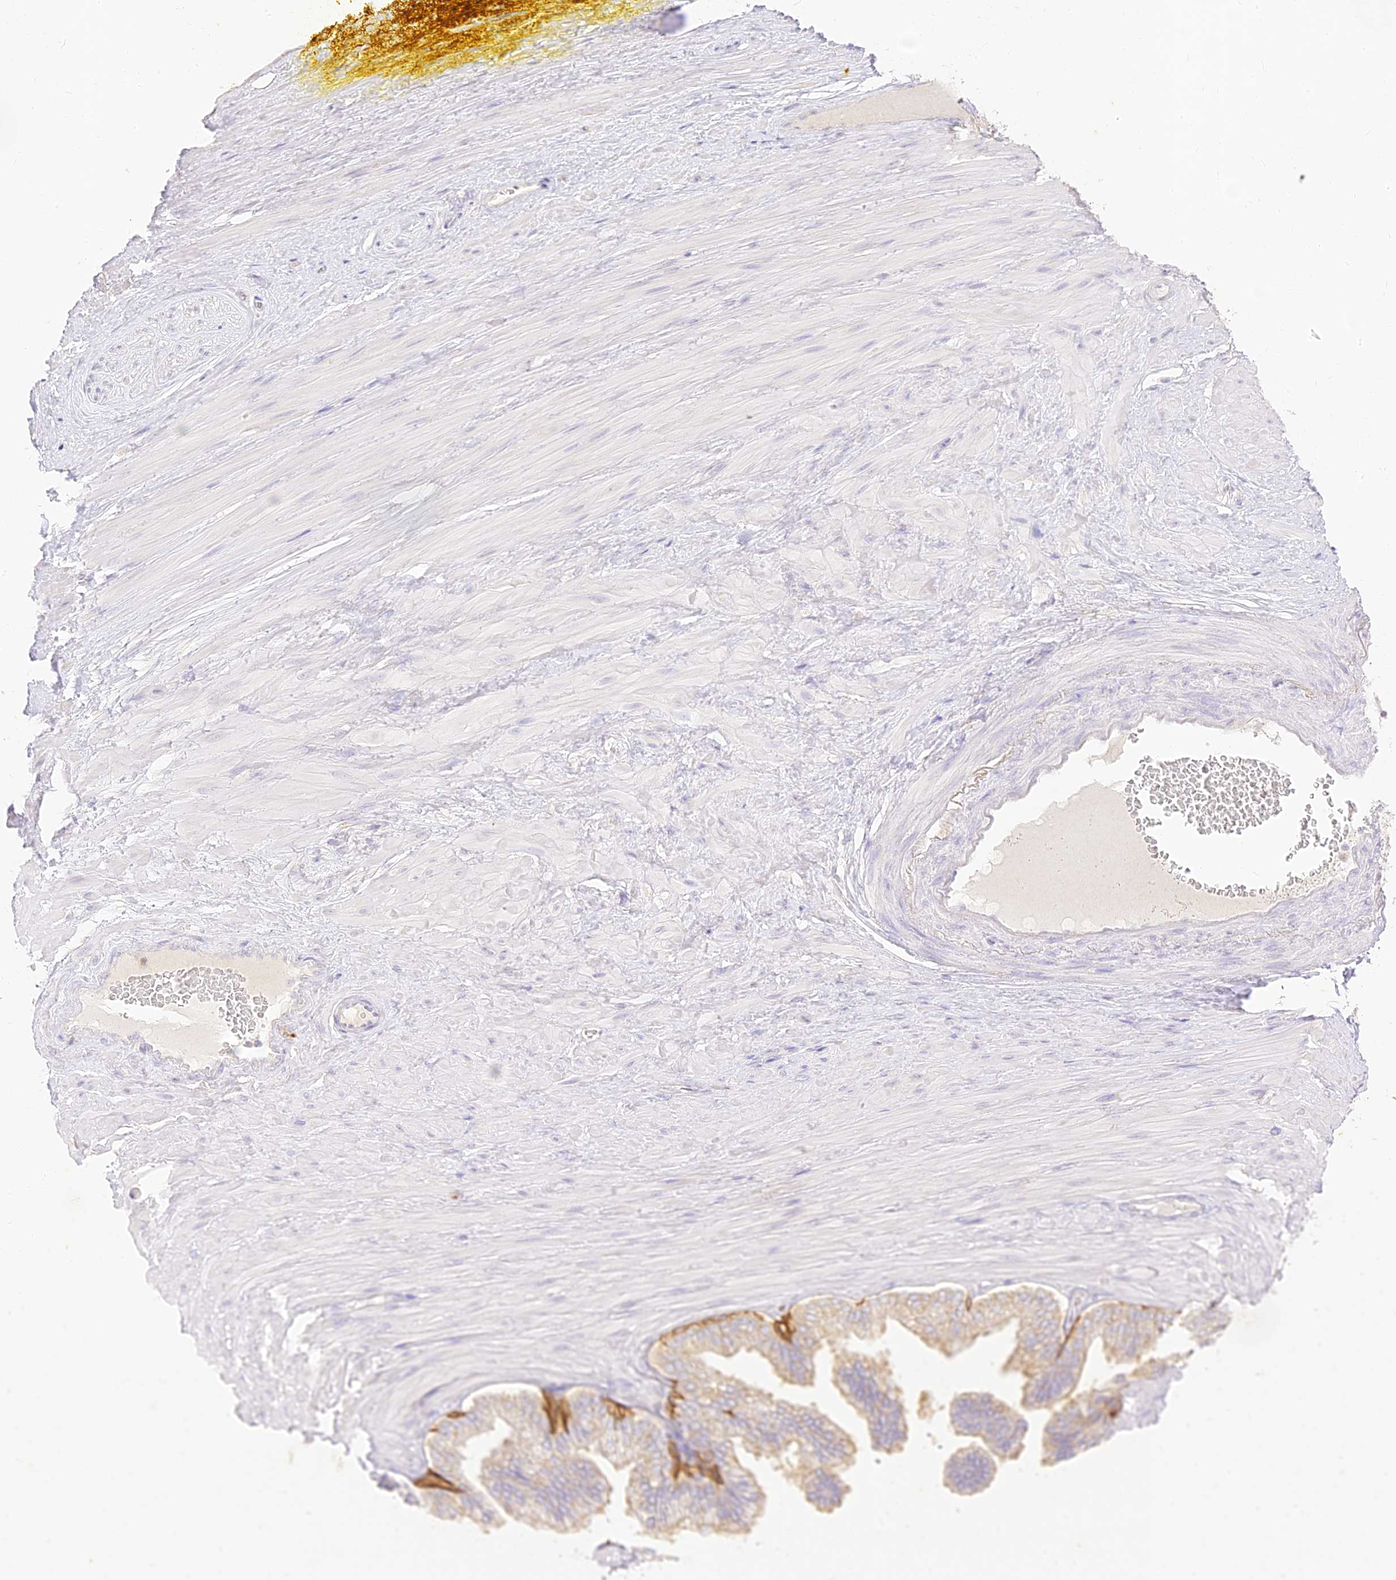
{"staining": {"intensity": "negative", "quantity": "none", "location": "none"}, "tissue": "adipose tissue", "cell_type": "Adipocytes", "image_type": "normal", "snomed": [{"axis": "morphology", "description": "Normal tissue, NOS"}, {"axis": "morphology", "description": "Adenocarcinoma, Low grade"}, {"axis": "topography", "description": "Prostate"}, {"axis": "topography", "description": "Peripheral nerve tissue"}], "caption": "Immunohistochemical staining of normal adipose tissue reveals no significant positivity in adipocytes.", "gene": "SEC13", "patient": {"sex": "male", "age": 63}}